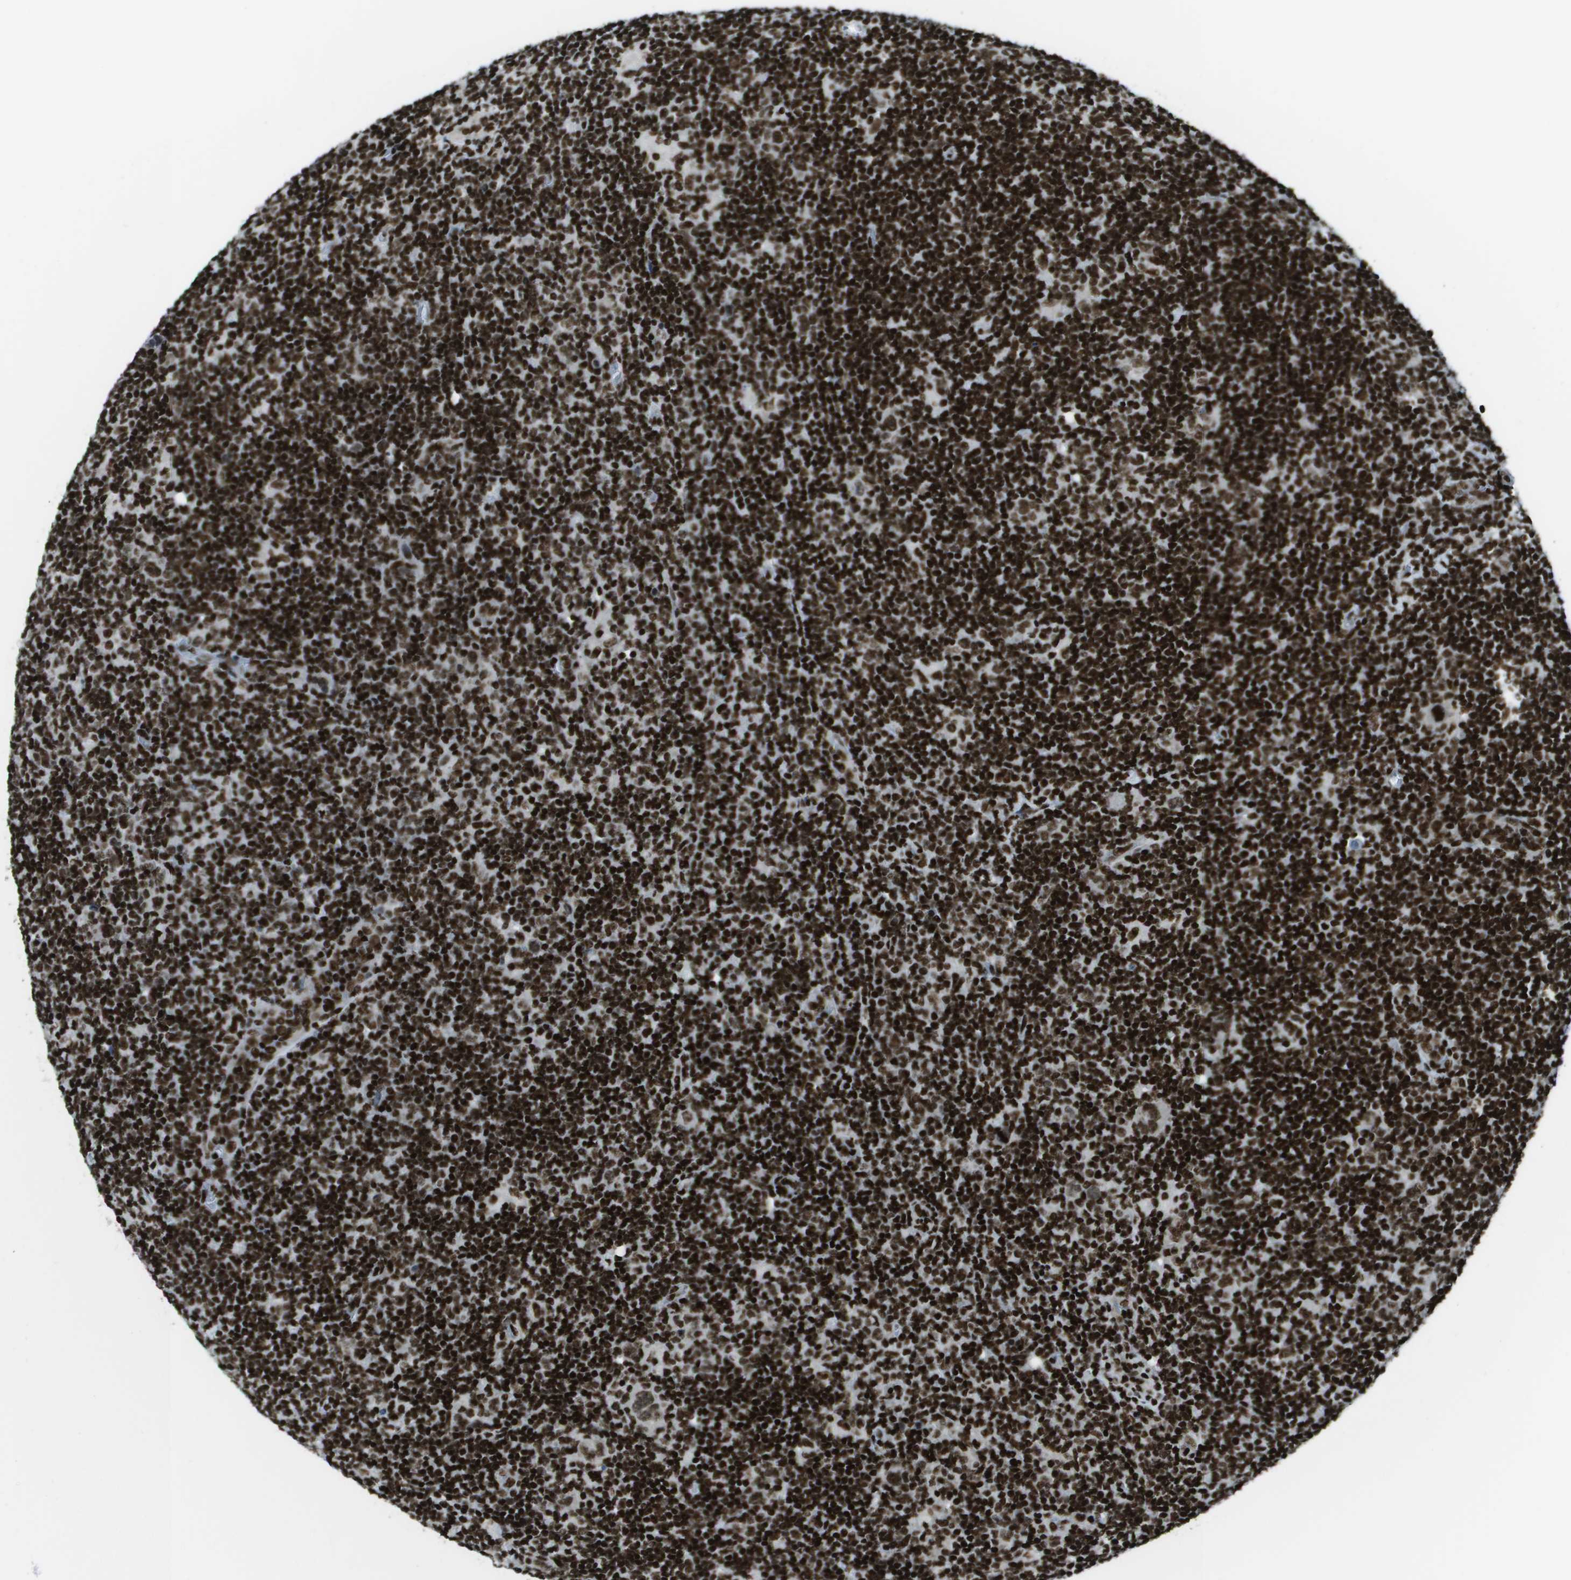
{"staining": {"intensity": "strong", "quantity": ">75%", "location": "nuclear"}, "tissue": "lymphoma", "cell_type": "Tumor cells", "image_type": "cancer", "snomed": [{"axis": "morphology", "description": "Hodgkin's disease, NOS"}, {"axis": "topography", "description": "Lymph node"}], "caption": "Tumor cells demonstrate high levels of strong nuclear staining in approximately >75% of cells in human lymphoma.", "gene": "GLYR1", "patient": {"sex": "female", "age": 57}}